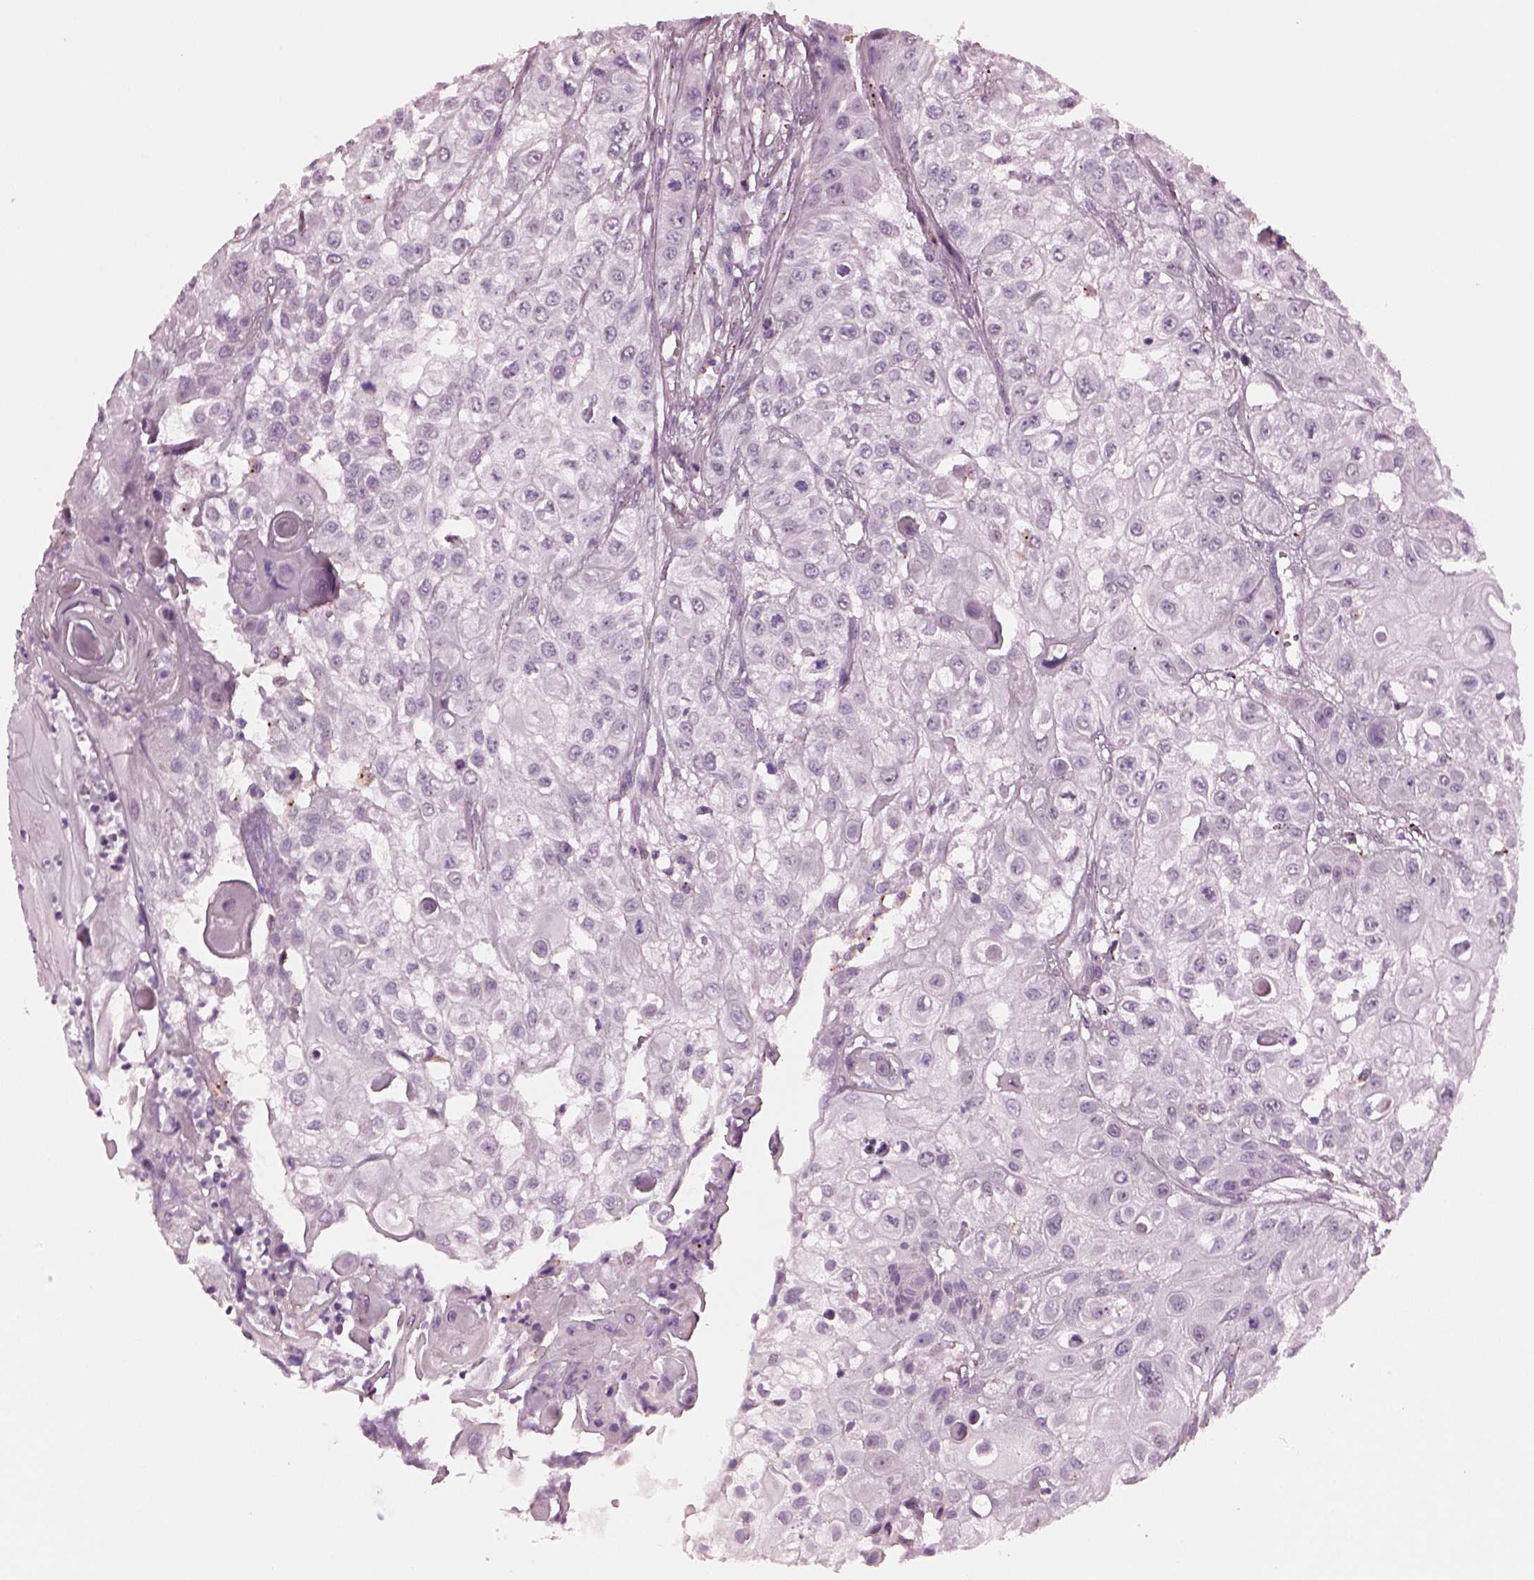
{"staining": {"intensity": "negative", "quantity": "none", "location": "none"}, "tissue": "urothelial cancer", "cell_type": "Tumor cells", "image_type": "cancer", "snomed": [{"axis": "morphology", "description": "Urothelial carcinoma, High grade"}, {"axis": "topography", "description": "Urinary bladder"}], "caption": "DAB (3,3'-diaminobenzidine) immunohistochemical staining of high-grade urothelial carcinoma exhibits no significant staining in tumor cells.", "gene": "SLAMF8", "patient": {"sex": "female", "age": 79}}